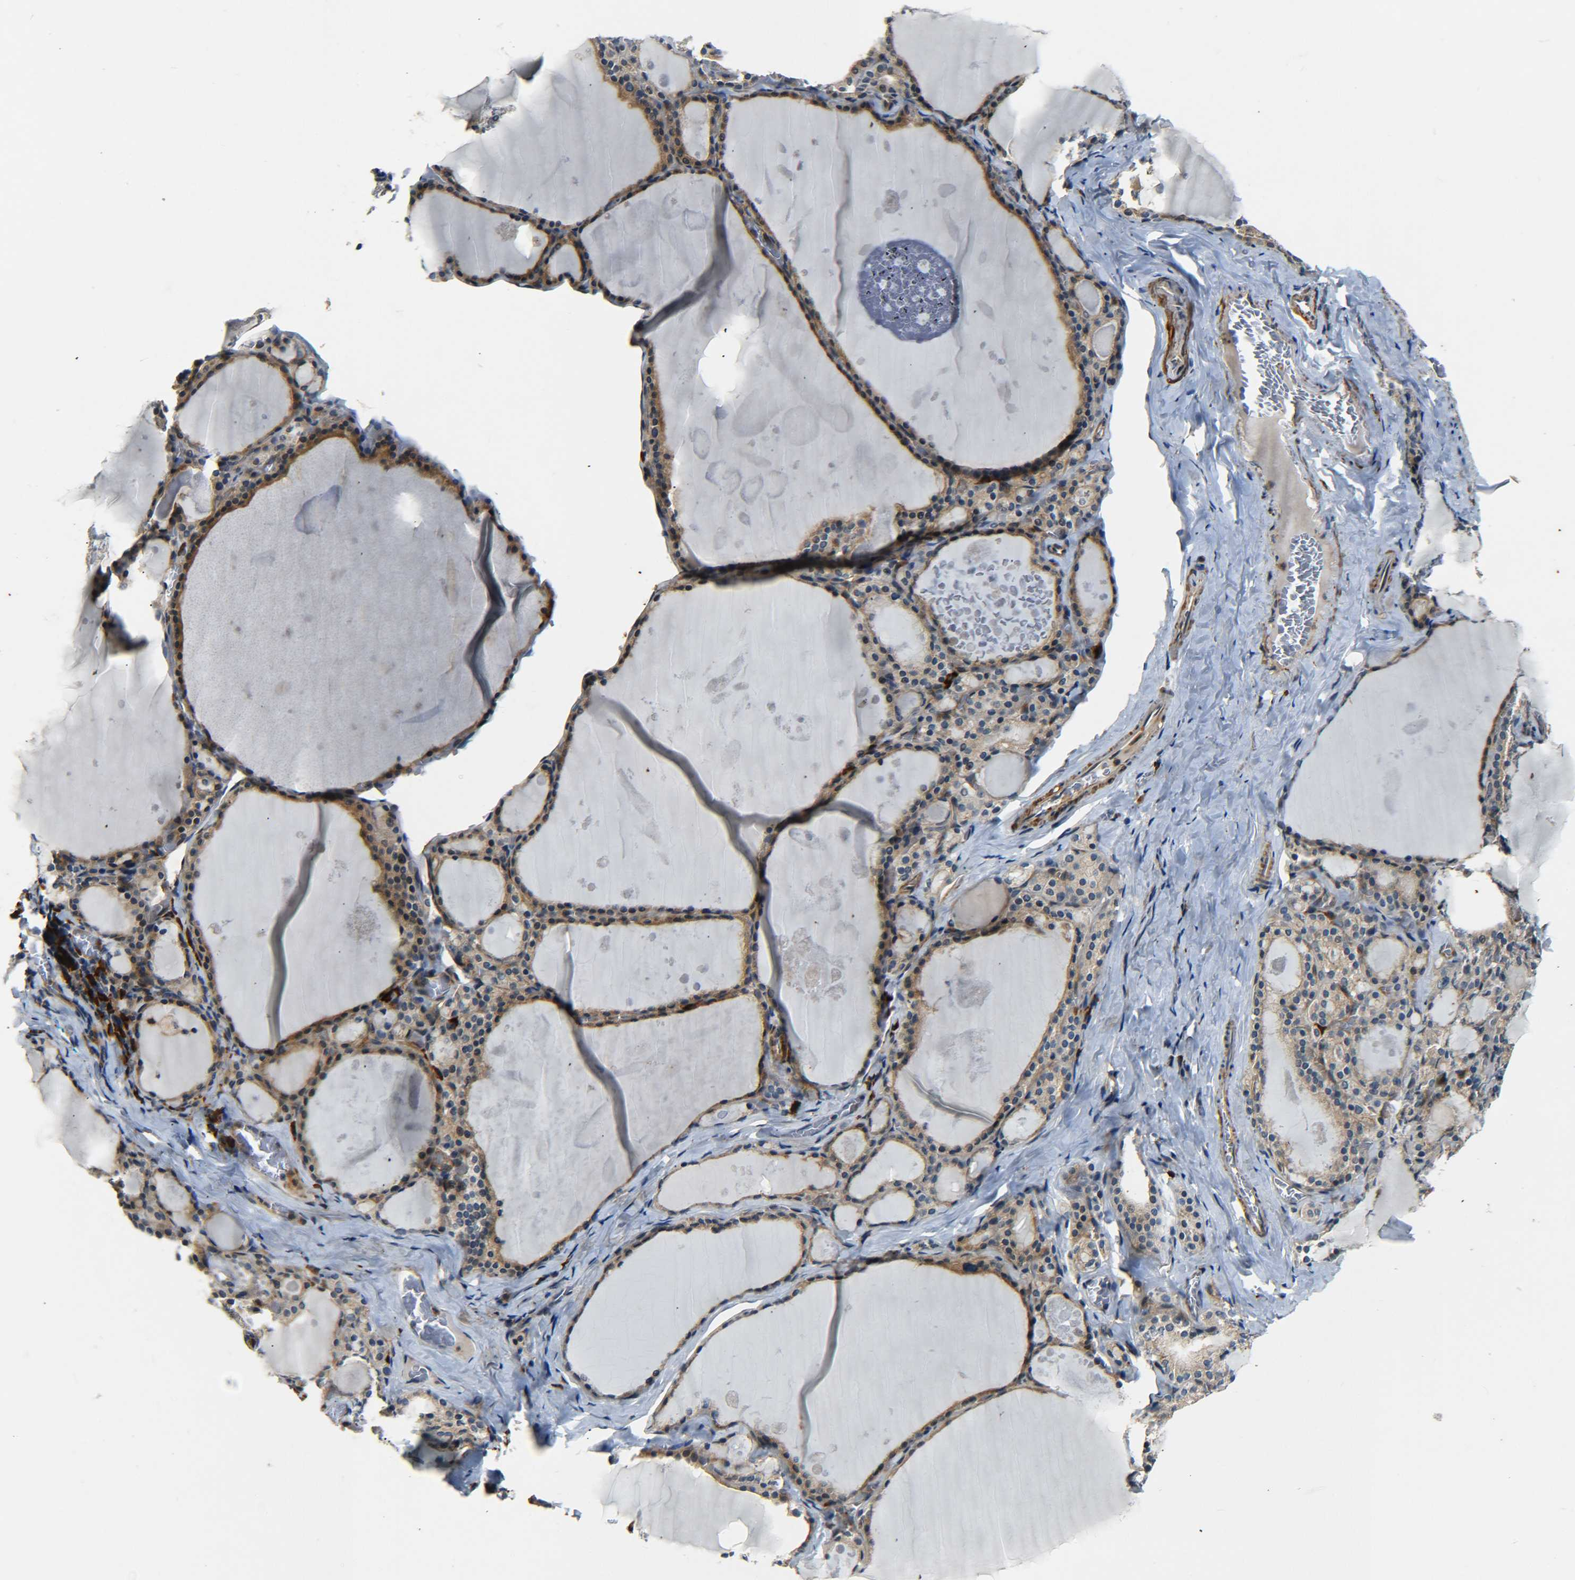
{"staining": {"intensity": "moderate", "quantity": ">75%", "location": "cytoplasmic/membranous"}, "tissue": "thyroid gland", "cell_type": "Glandular cells", "image_type": "normal", "snomed": [{"axis": "morphology", "description": "Normal tissue, NOS"}, {"axis": "topography", "description": "Thyroid gland"}], "caption": "Immunohistochemical staining of normal thyroid gland shows moderate cytoplasmic/membranous protein expression in approximately >75% of glandular cells. (IHC, brightfield microscopy, high magnification).", "gene": "MEIS1", "patient": {"sex": "male", "age": 56}}